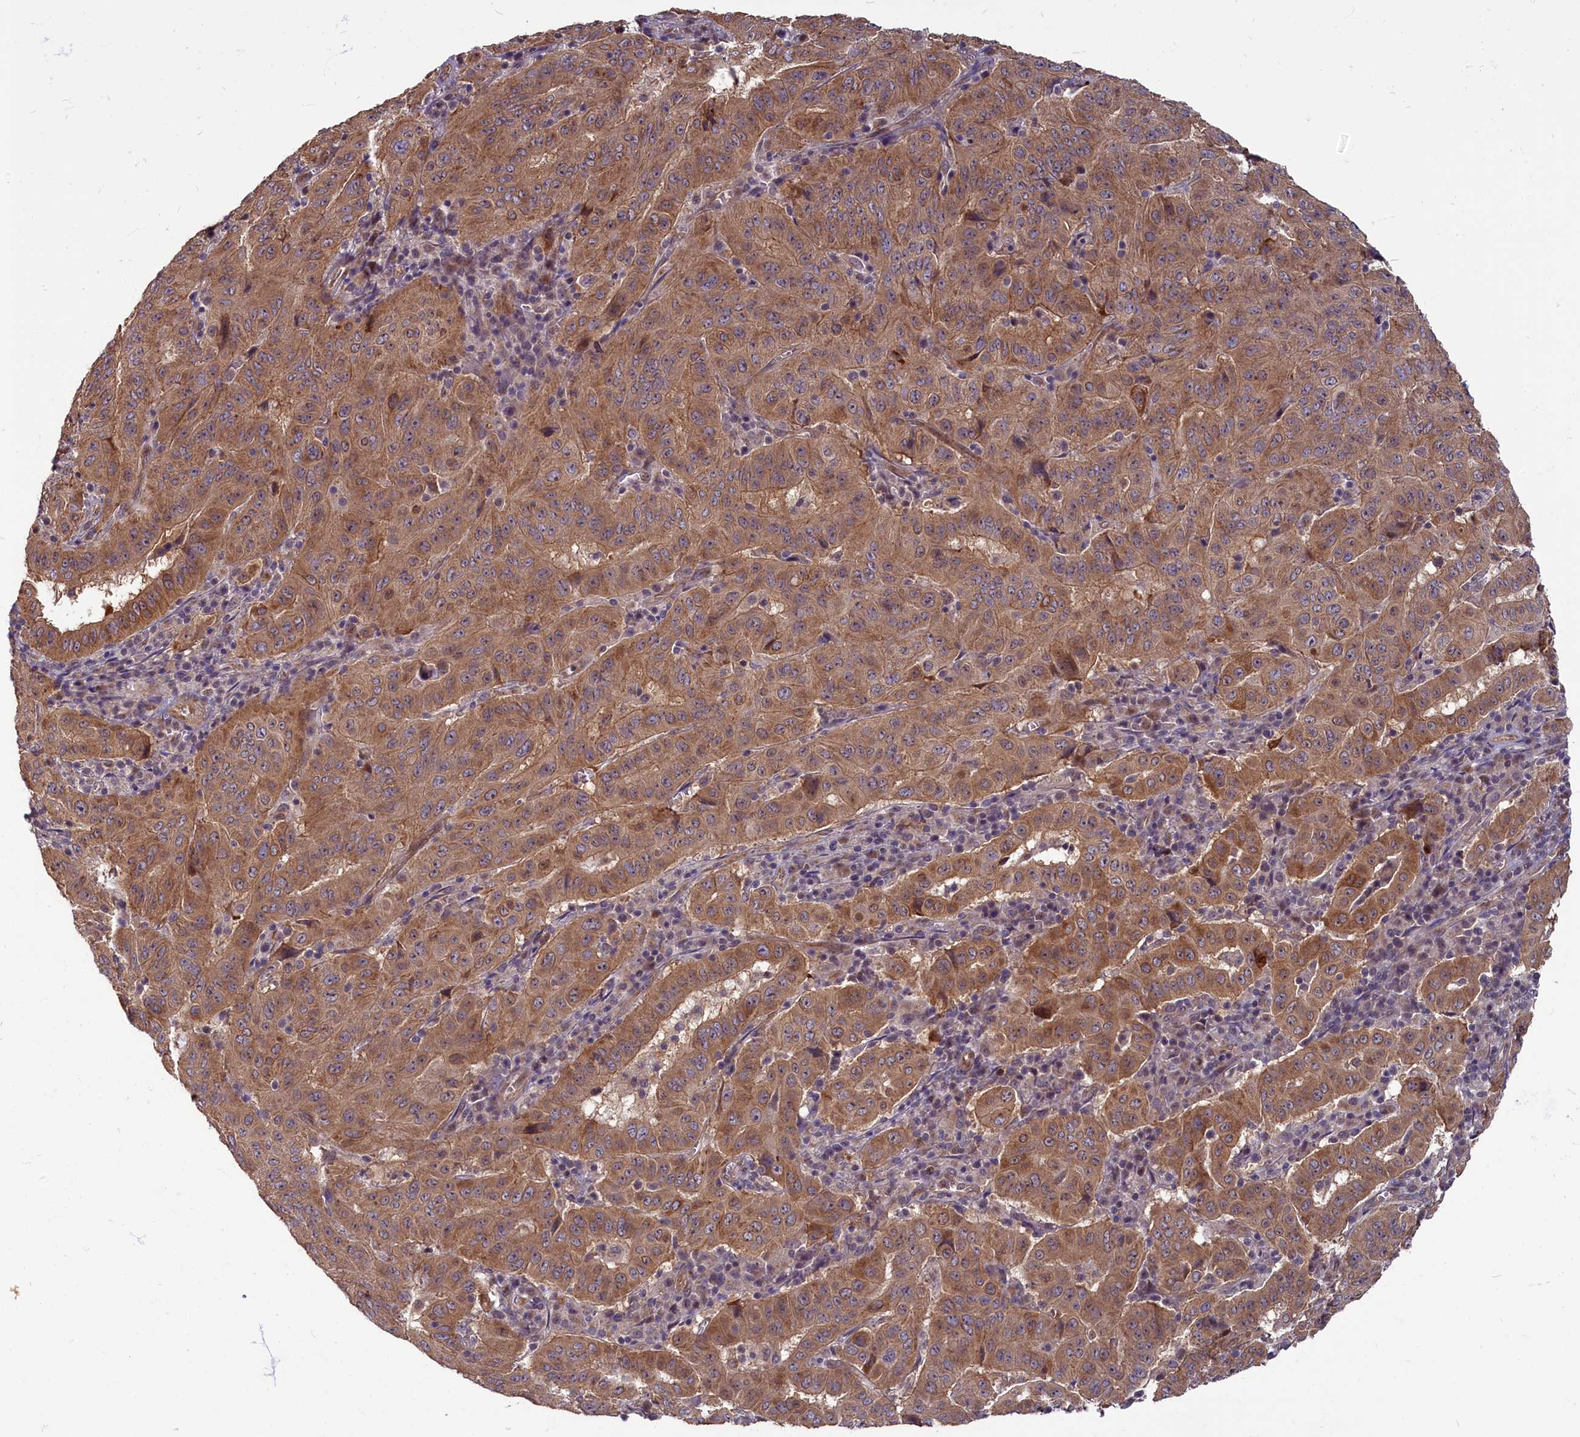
{"staining": {"intensity": "moderate", "quantity": ">75%", "location": "cytoplasmic/membranous"}, "tissue": "pancreatic cancer", "cell_type": "Tumor cells", "image_type": "cancer", "snomed": [{"axis": "morphology", "description": "Adenocarcinoma, NOS"}, {"axis": "topography", "description": "Pancreas"}], "caption": "High-magnification brightfield microscopy of adenocarcinoma (pancreatic) stained with DAB (brown) and counterstained with hematoxylin (blue). tumor cells exhibit moderate cytoplasmic/membranous staining is seen in about>75% of cells. Nuclei are stained in blue.", "gene": "MYCBP", "patient": {"sex": "male", "age": 63}}